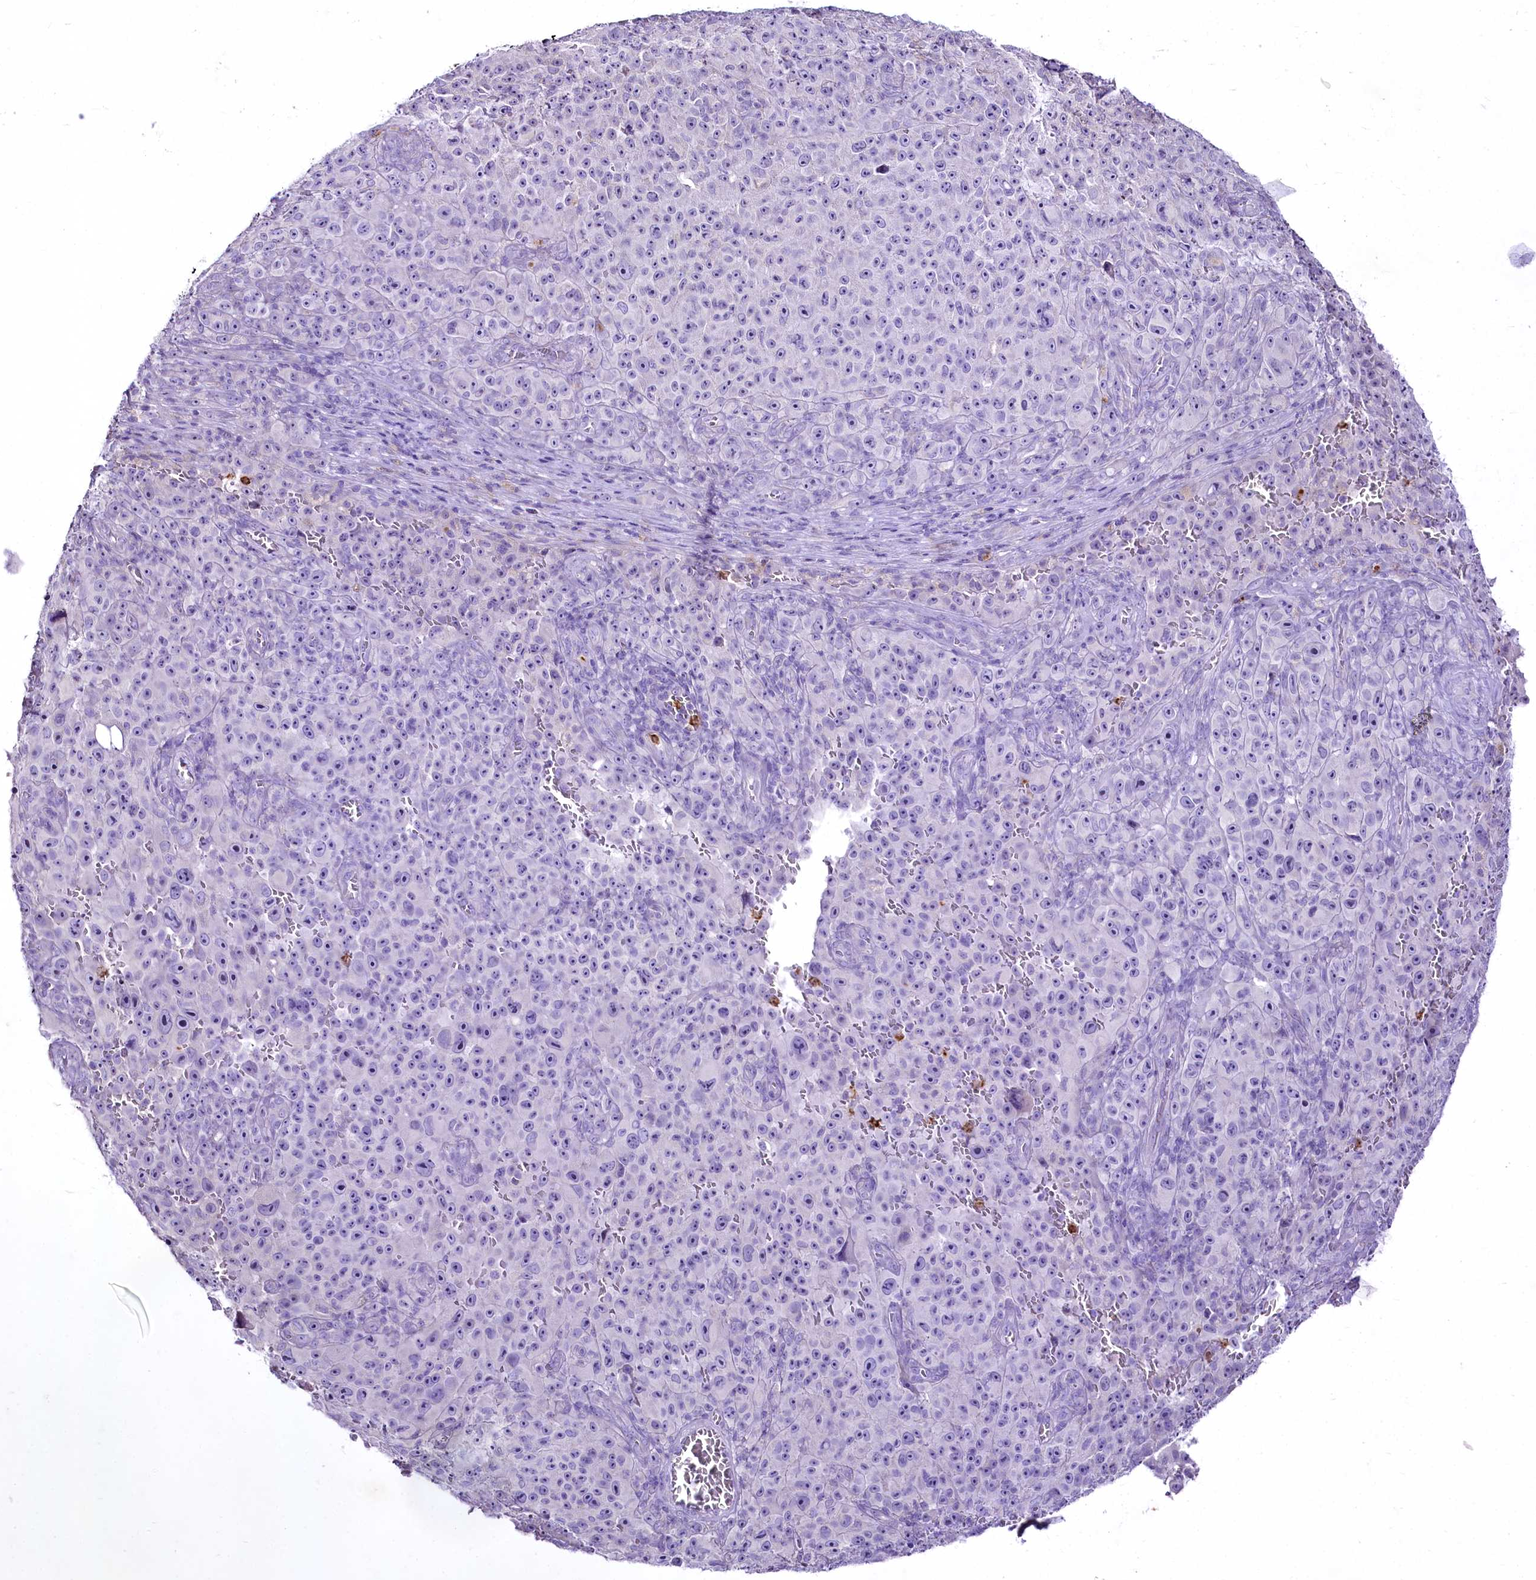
{"staining": {"intensity": "negative", "quantity": "none", "location": "none"}, "tissue": "melanoma", "cell_type": "Tumor cells", "image_type": "cancer", "snomed": [{"axis": "morphology", "description": "Malignant melanoma, NOS"}, {"axis": "topography", "description": "Skin"}], "caption": "Immunohistochemistry (IHC) of malignant melanoma exhibits no expression in tumor cells. The staining was performed using DAB to visualize the protein expression in brown, while the nuclei were stained in blue with hematoxylin (Magnification: 20x).", "gene": "FAM209B", "patient": {"sex": "female", "age": 82}}